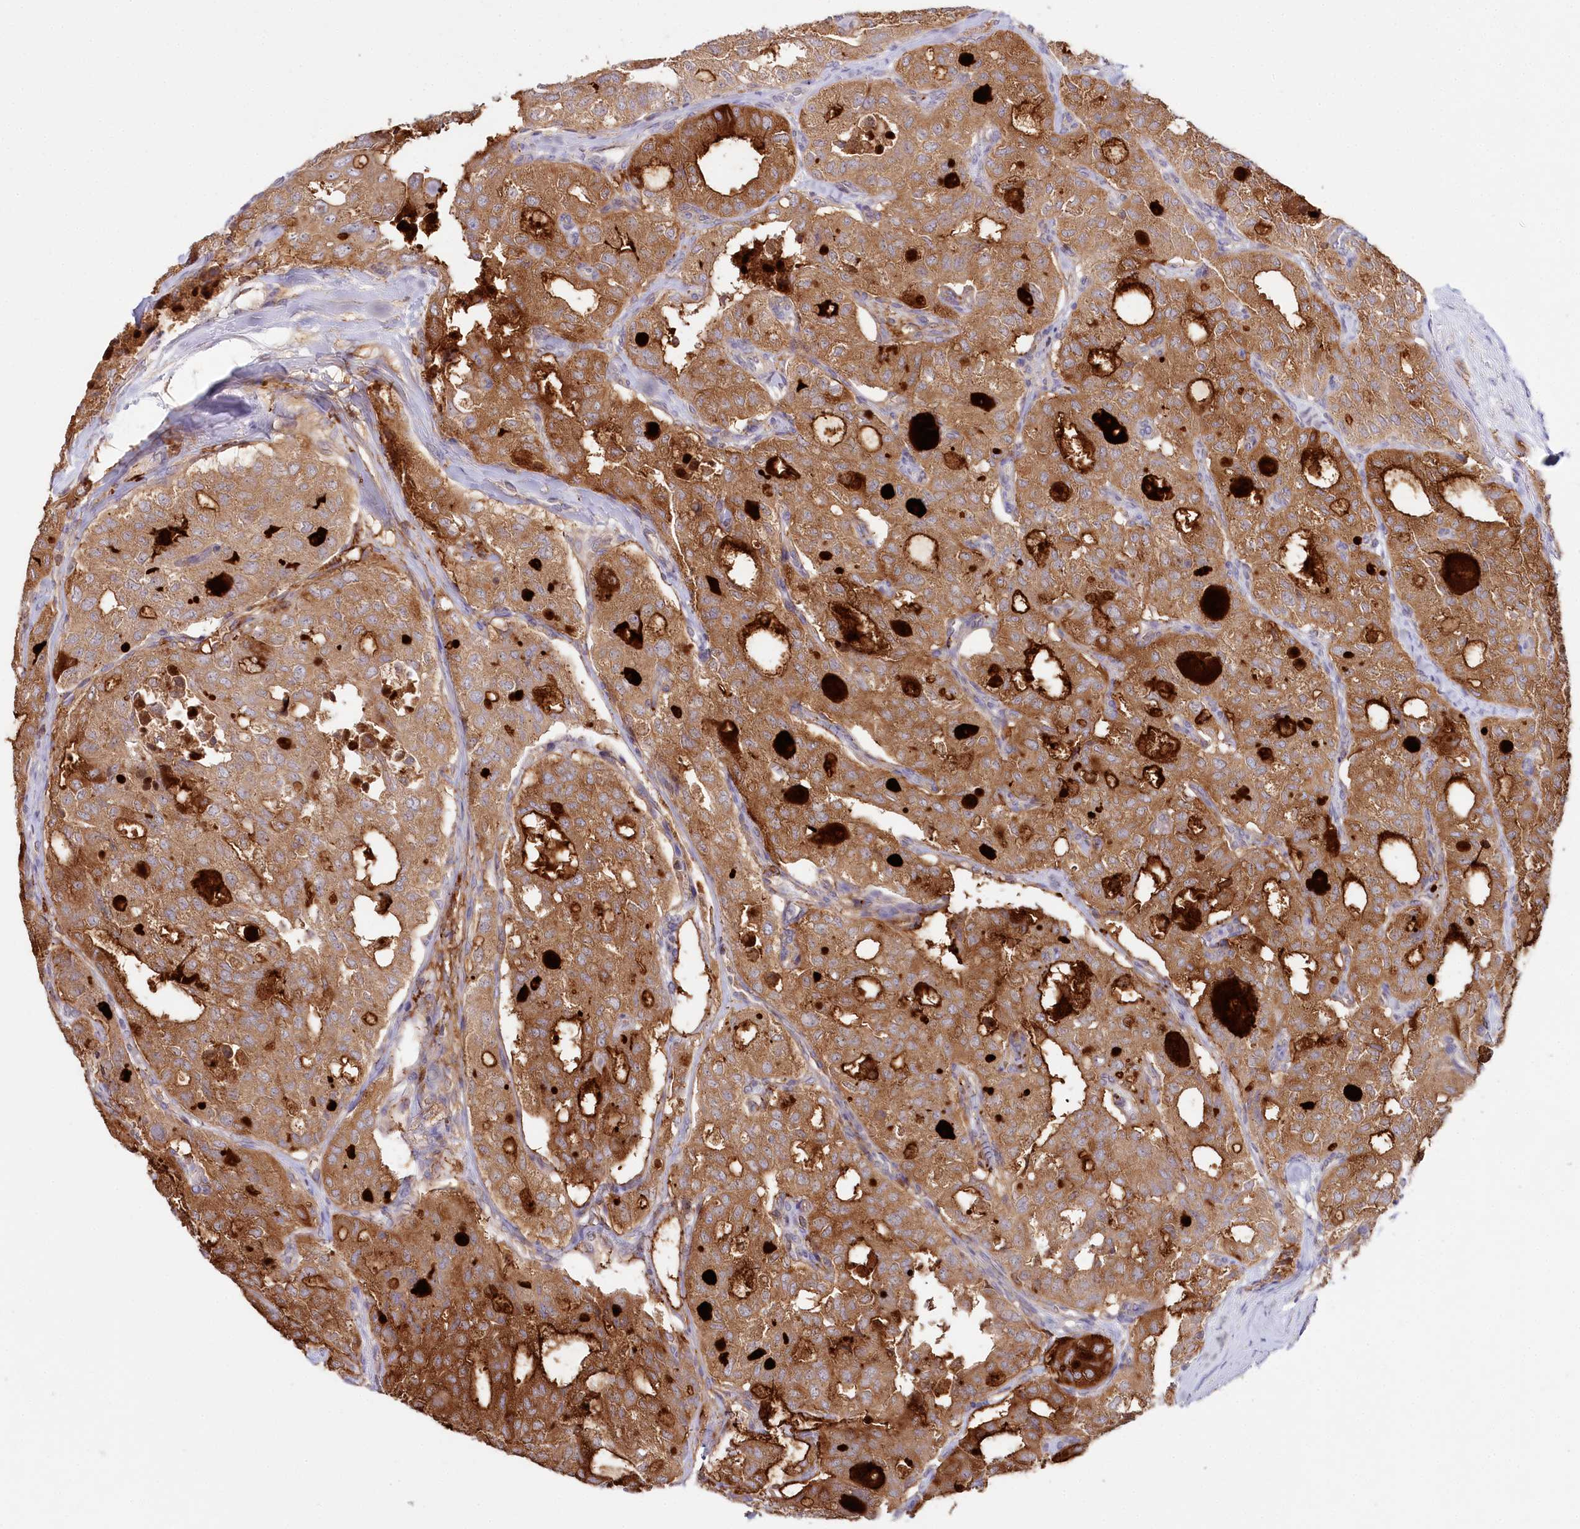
{"staining": {"intensity": "strong", "quantity": ">75%", "location": "cytoplasmic/membranous"}, "tissue": "thyroid cancer", "cell_type": "Tumor cells", "image_type": "cancer", "snomed": [{"axis": "morphology", "description": "Follicular adenoma carcinoma, NOS"}, {"axis": "topography", "description": "Thyroid gland"}], "caption": "Tumor cells show high levels of strong cytoplasmic/membranous positivity in approximately >75% of cells in follicular adenoma carcinoma (thyroid).", "gene": "RBP5", "patient": {"sex": "male", "age": 75}}